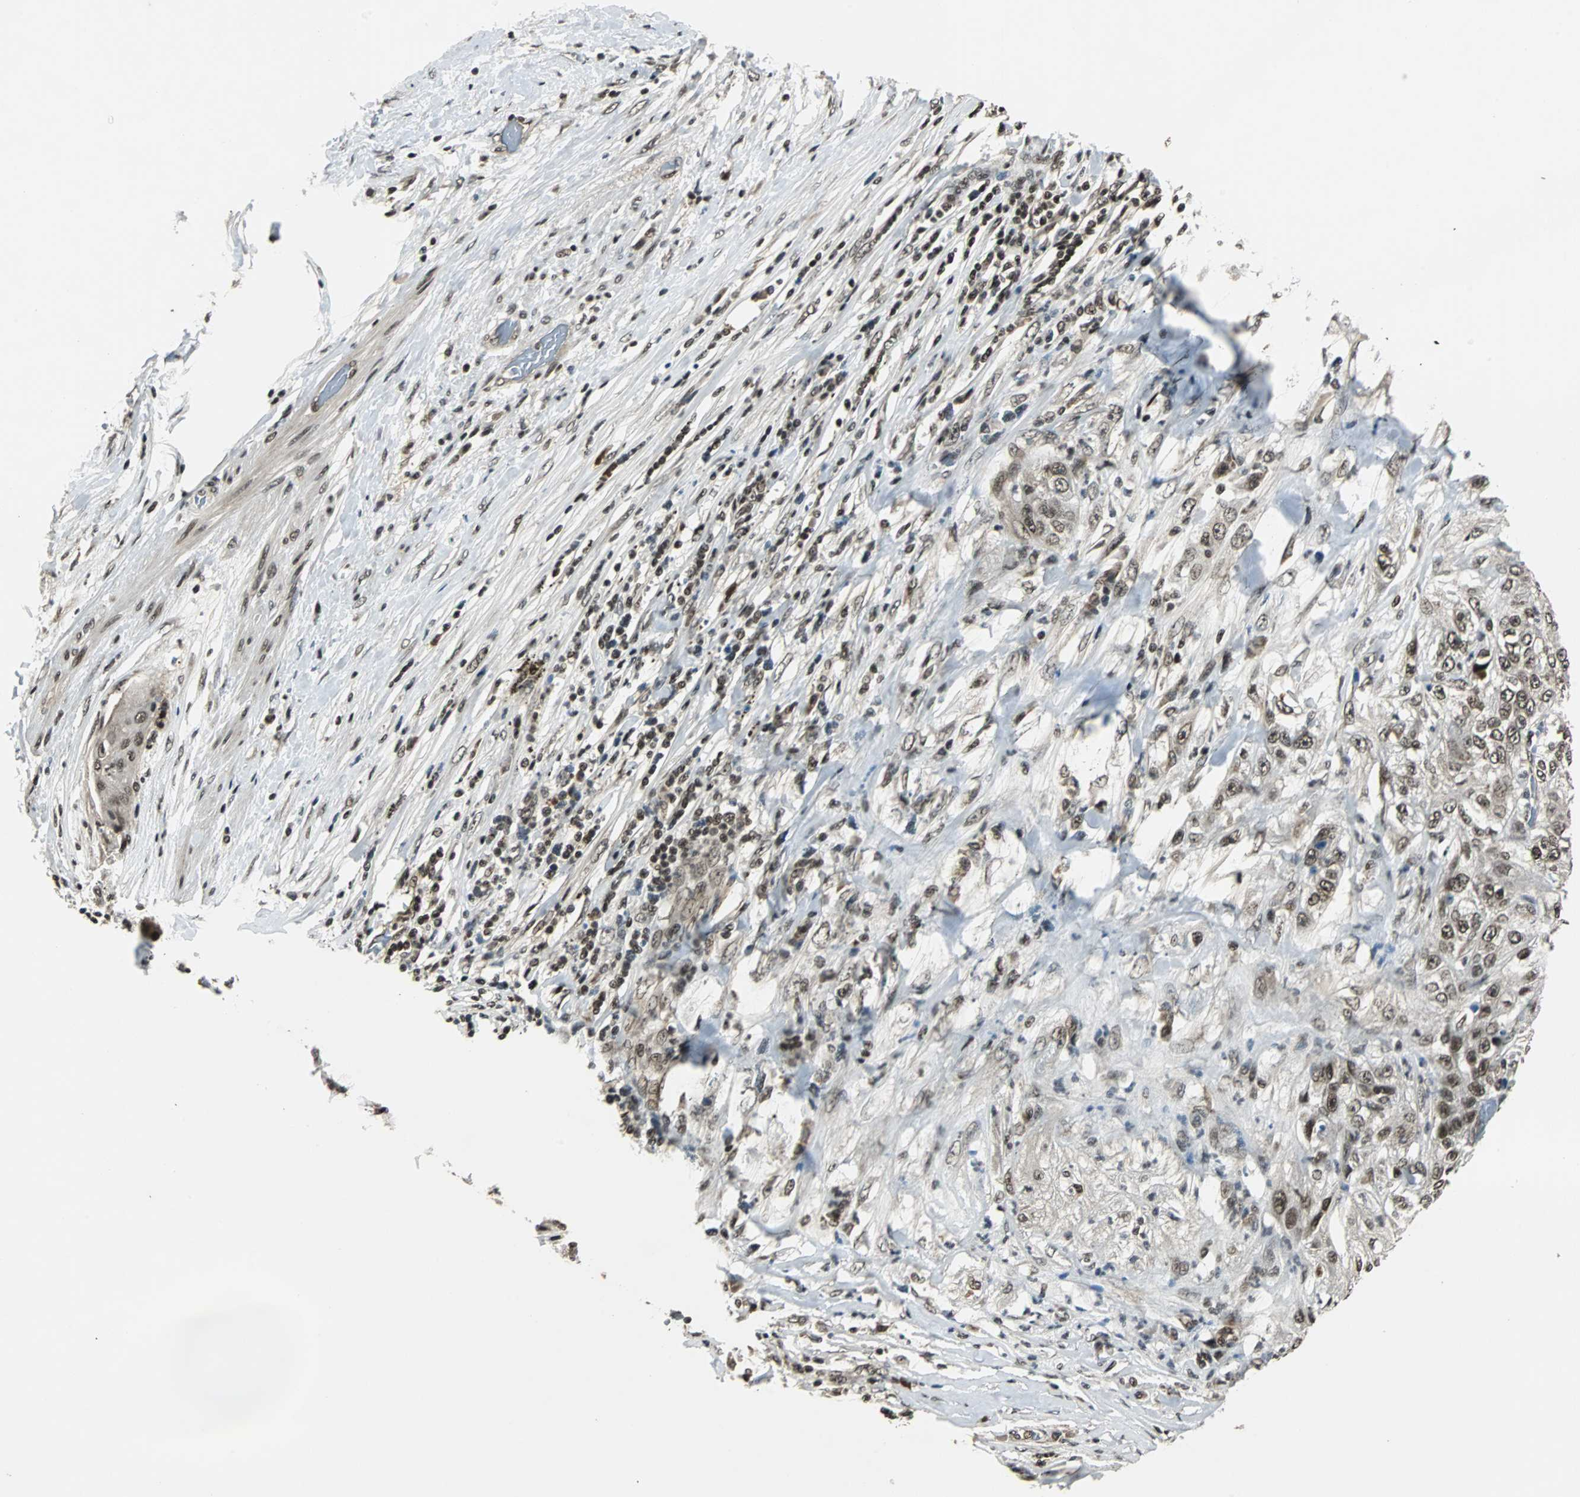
{"staining": {"intensity": "moderate", "quantity": ">75%", "location": "nuclear"}, "tissue": "lung cancer", "cell_type": "Tumor cells", "image_type": "cancer", "snomed": [{"axis": "morphology", "description": "Inflammation, NOS"}, {"axis": "morphology", "description": "Squamous cell carcinoma, NOS"}, {"axis": "topography", "description": "Lymph node"}, {"axis": "topography", "description": "Soft tissue"}, {"axis": "topography", "description": "Lung"}], "caption": "Immunohistochemical staining of lung cancer displays medium levels of moderate nuclear expression in approximately >75% of tumor cells.", "gene": "TAF5", "patient": {"sex": "male", "age": 66}}